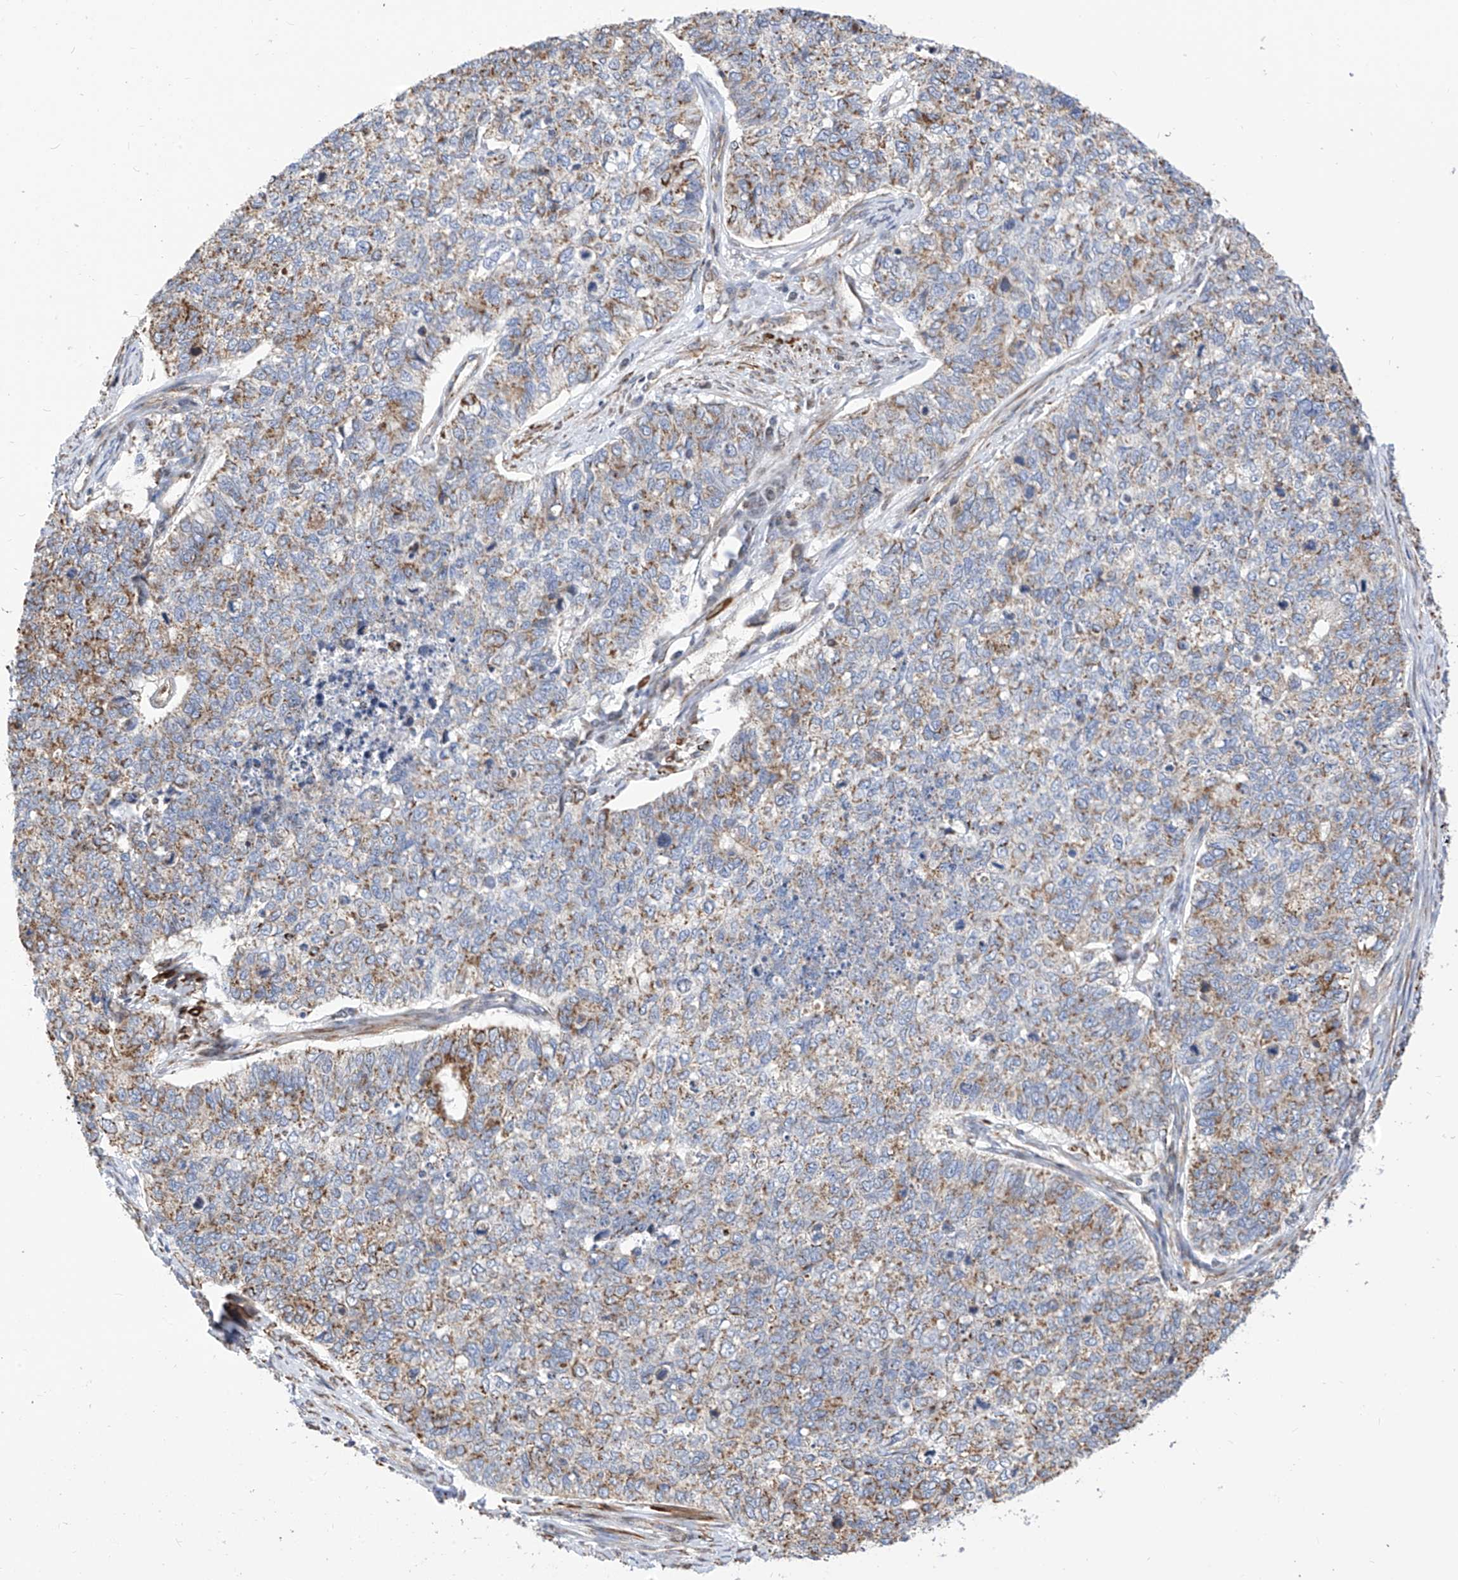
{"staining": {"intensity": "moderate", "quantity": ">75%", "location": "cytoplasmic/membranous"}, "tissue": "cervical cancer", "cell_type": "Tumor cells", "image_type": "cancer", "snomed": [{"axis": "morphology", "description": "Squamous cell carcinoma, NOS"}, {"axis": "topography", "description": "Cervix"}], "caption": "A brown stain highlights moderate cytoplasmic/membranous positivity of a protein in cervical cancer (squamous cell carcinoma) tumor cells. The protein of interest is shown in brown color, while the nuclei are stained blue.", "gene": "TTLL8", "patient": {"sex": "female", "age": 63}}